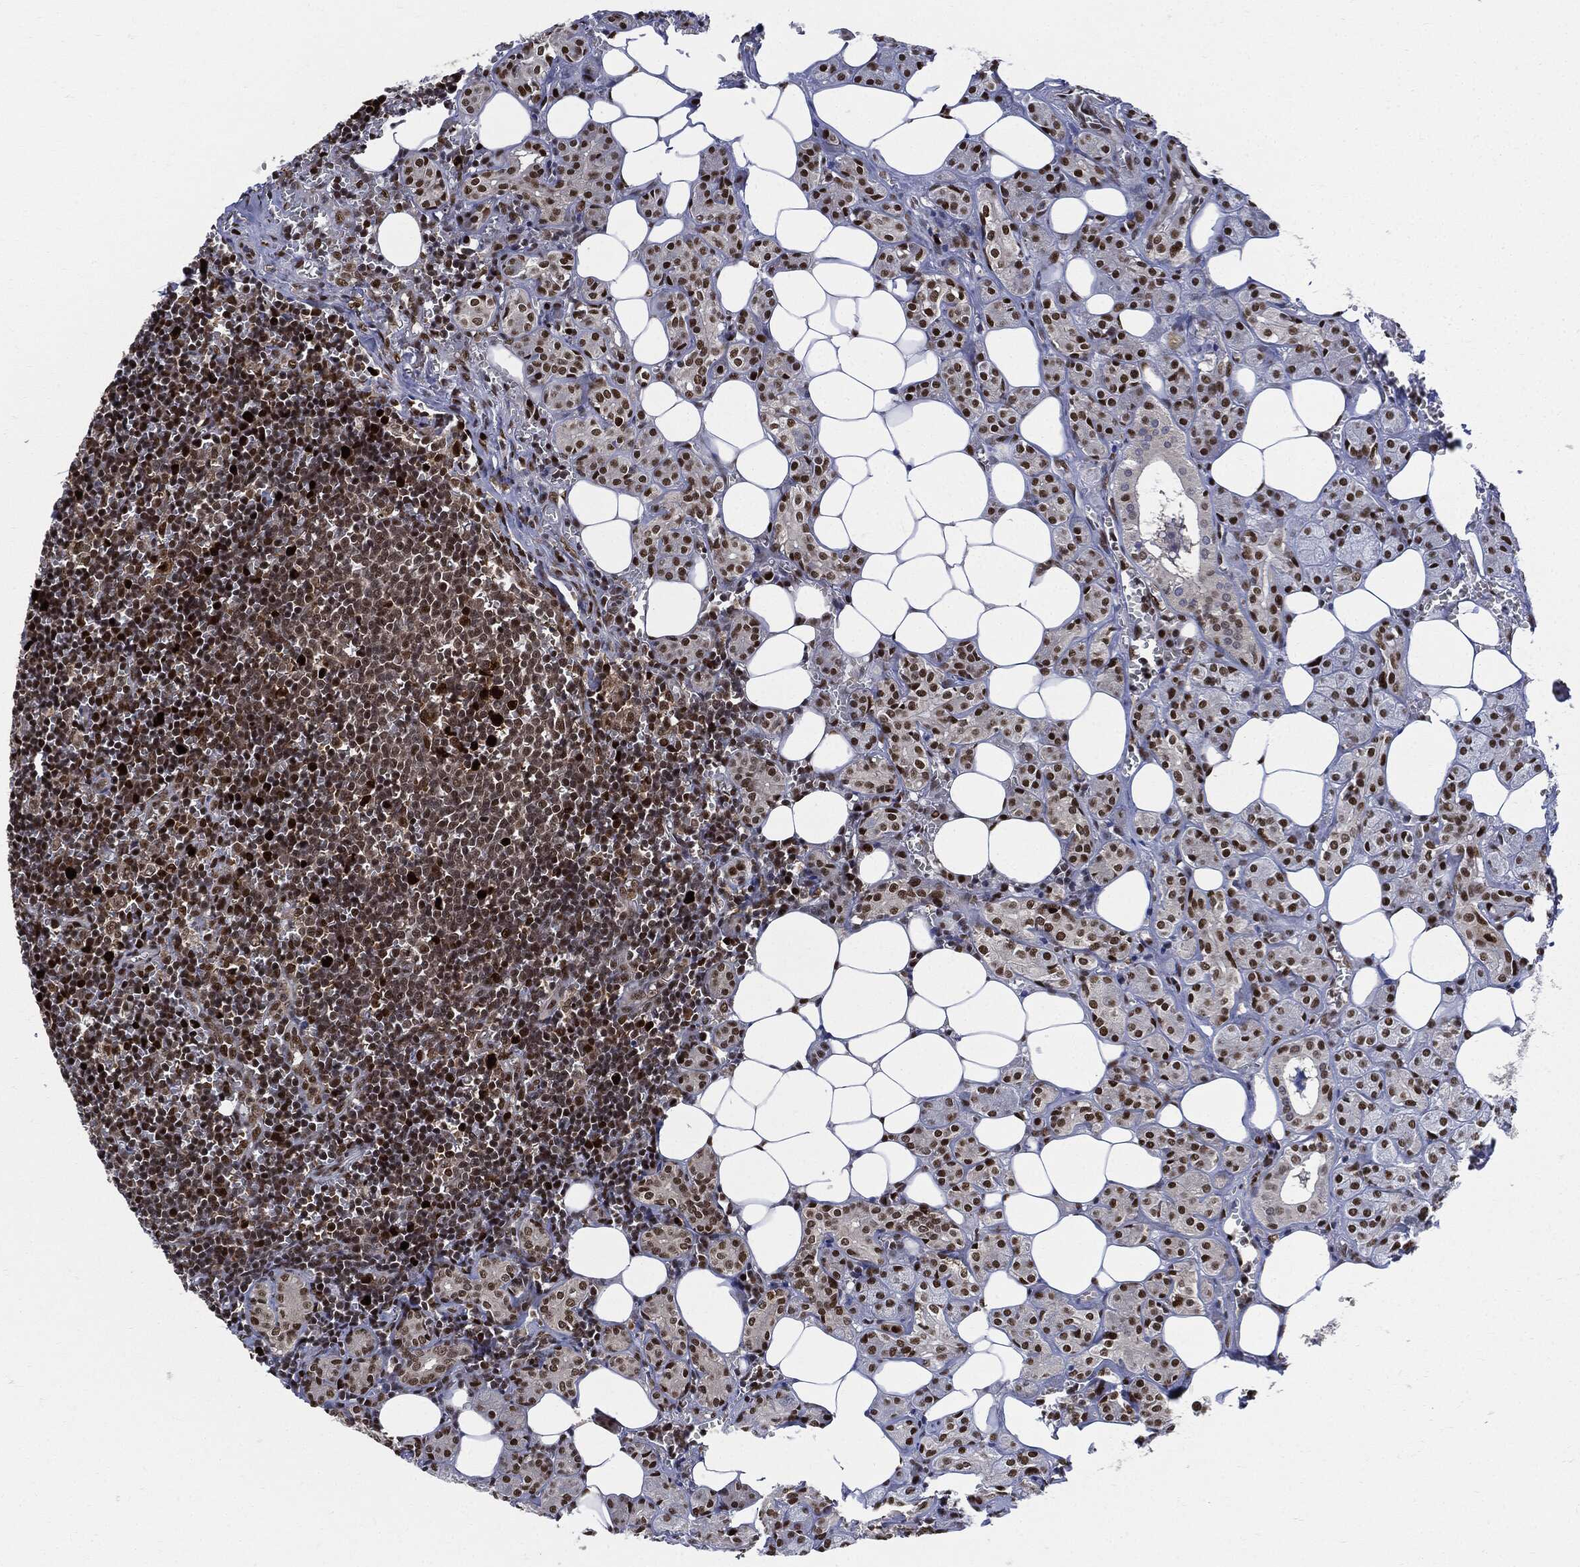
{"staining": {"intensity": "strong", "quantity": ">75%", "location": "nuclear"}, "tissue": "lymph node", "cell_type": "Germinal center cells", "image_type": "normal", "snomed": [{"axis": "morphology", "description": "Normal tissue, NOS"}, {"axis": "topography", "description": "Lymph node"}, {"axis": "topography", "description": "Salivary gland"}], "caption": "Lymph node stained with DAB IHC demonstrates high levels of strong nuclear staining in about >75% of germinal center cells.", "gene": "PCNA", "patient": {"sex": "male", "age": 78}}